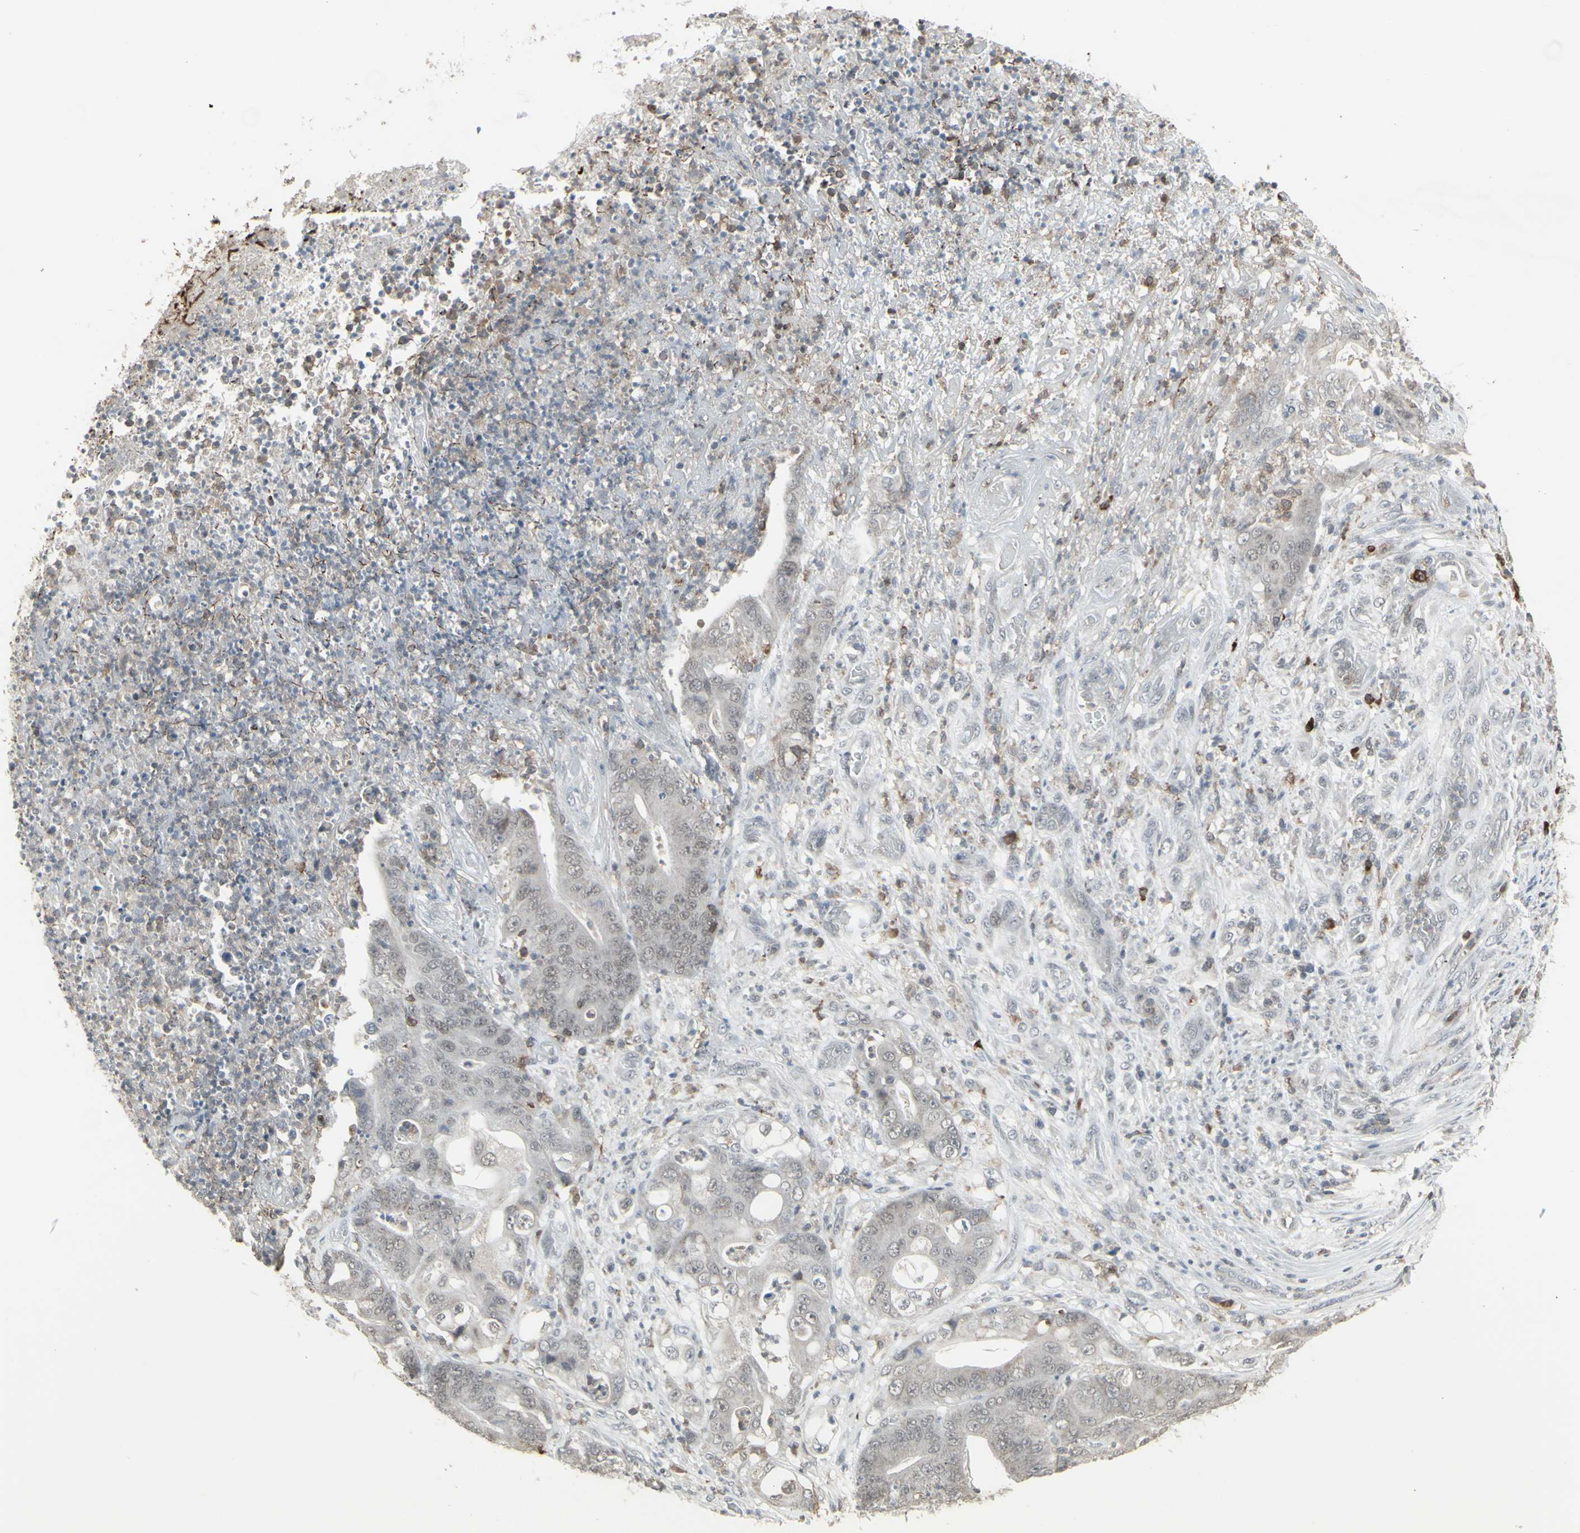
{"staining": {"intensity": "negative", "quantity": "none", "location": "none"}, "tissue": "stomach cancer", "cell_type": "Tumor cells", "image_type": "cancer", "snomed": [{"axis": "morphology", "description": "Adenocarcinoma, NOS"}, {"axis": "topography", "description": "Stomach"}], "caption": "DAB (3,3'-diaminobenzidine) immunohistochemical staining of human adenocarcinoma (stomach) exhibits no significant positivity in tumor cells.", "gene": "SAMSN1", "patient": {"sex": "female", "age": 73}}